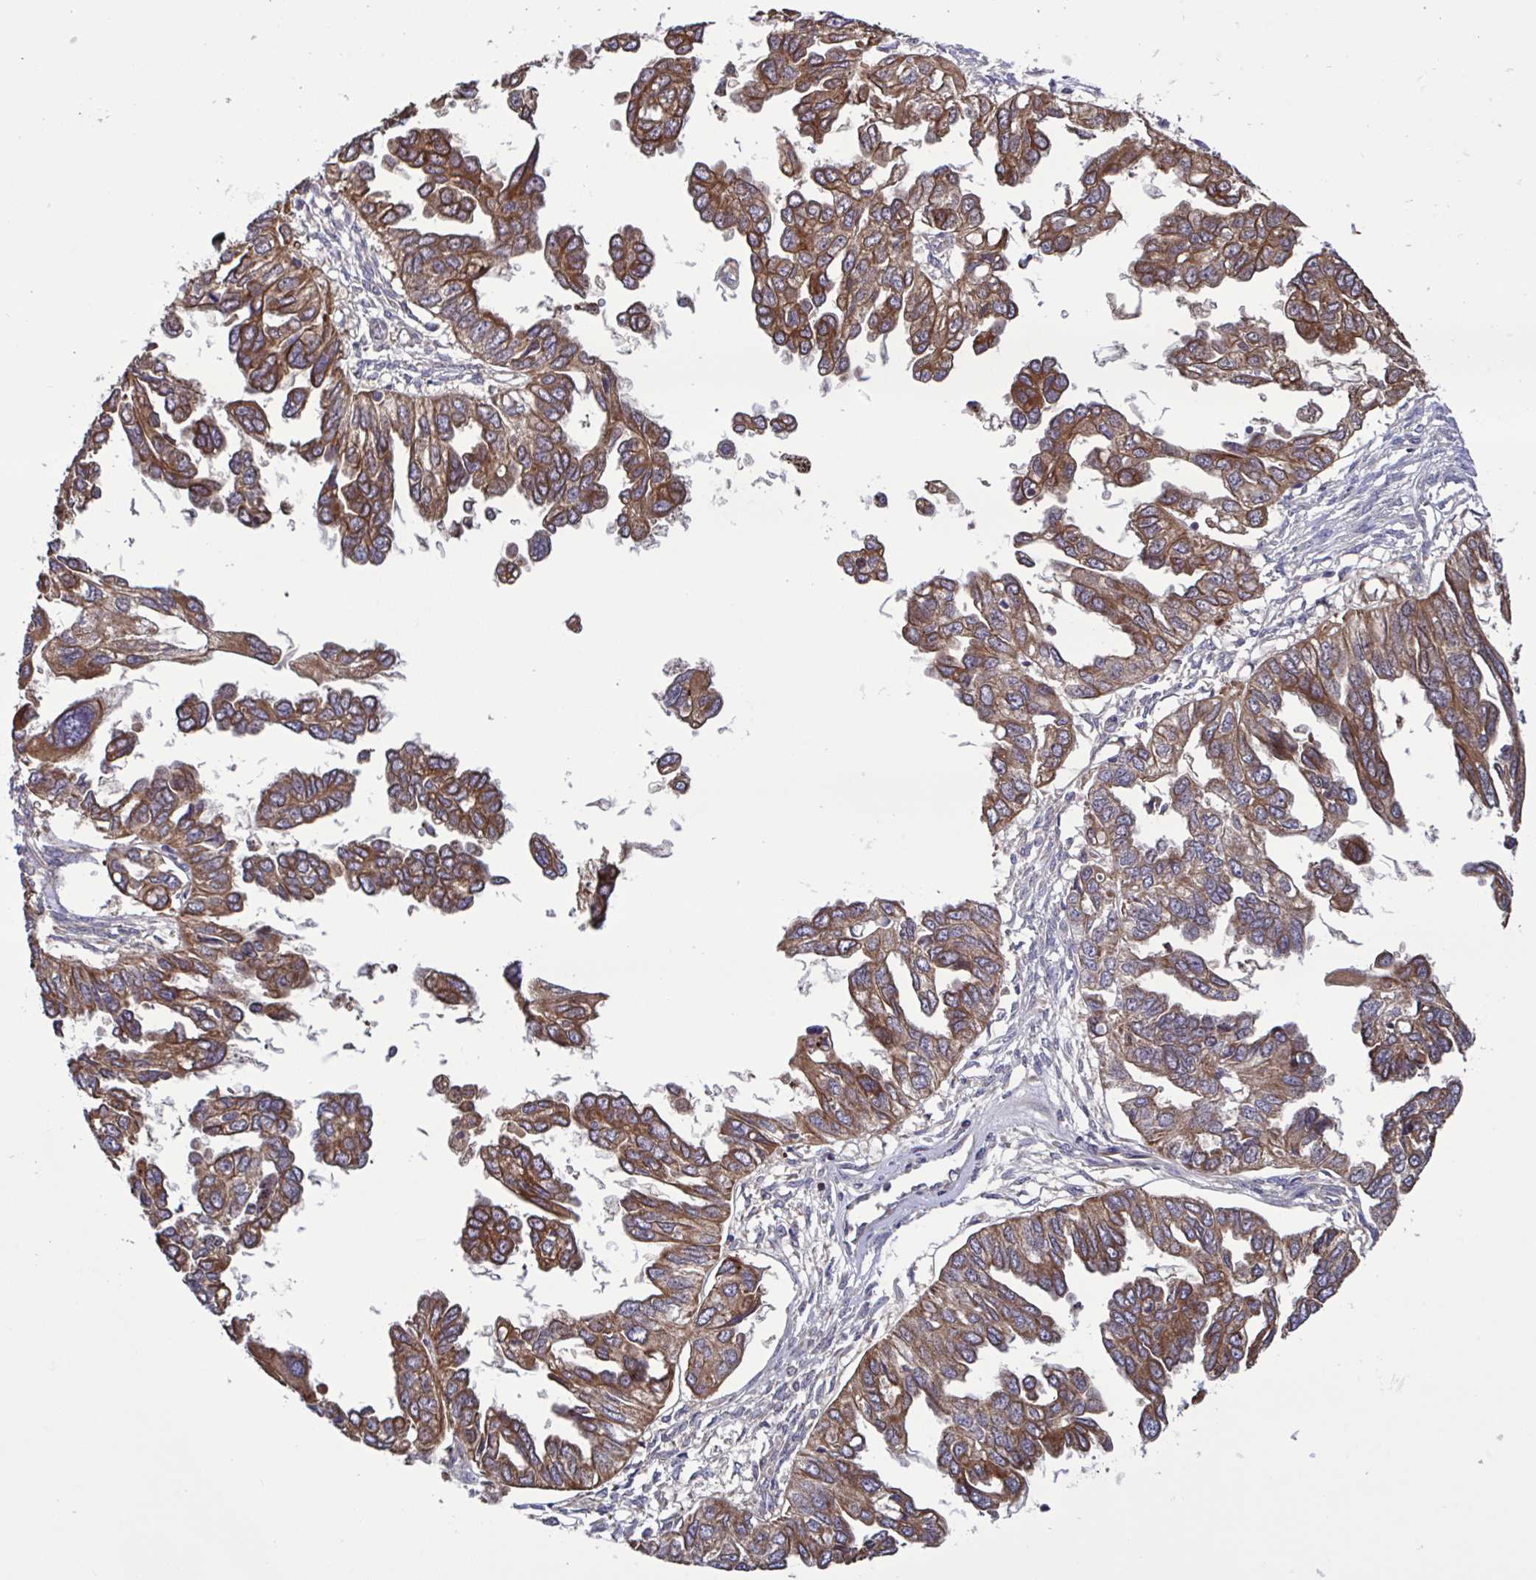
{"staining": {"intensity": "strong", "quantity": ">75%", "location": "cytoplasmic/membranous"}, "tissue": "ovarian cancer", "cell_type": "Tumor cells", "image_type": "cancer", "snomed": [{"axis": "morphology", "description": "Cystadenocarcinoma, serous, NOS"}, {"axis": "topography", "description": "Ovary"}], "caption": "IHC micrograph of ovarian serous cystadenocarcinoma stained for a protein (brown), which reveals high levels of strong cytoplasmic/membranous expression in approximately >75% of tumor cells.", "gene": "GLTP", "patient": {"sex": "female", "age": 53}}